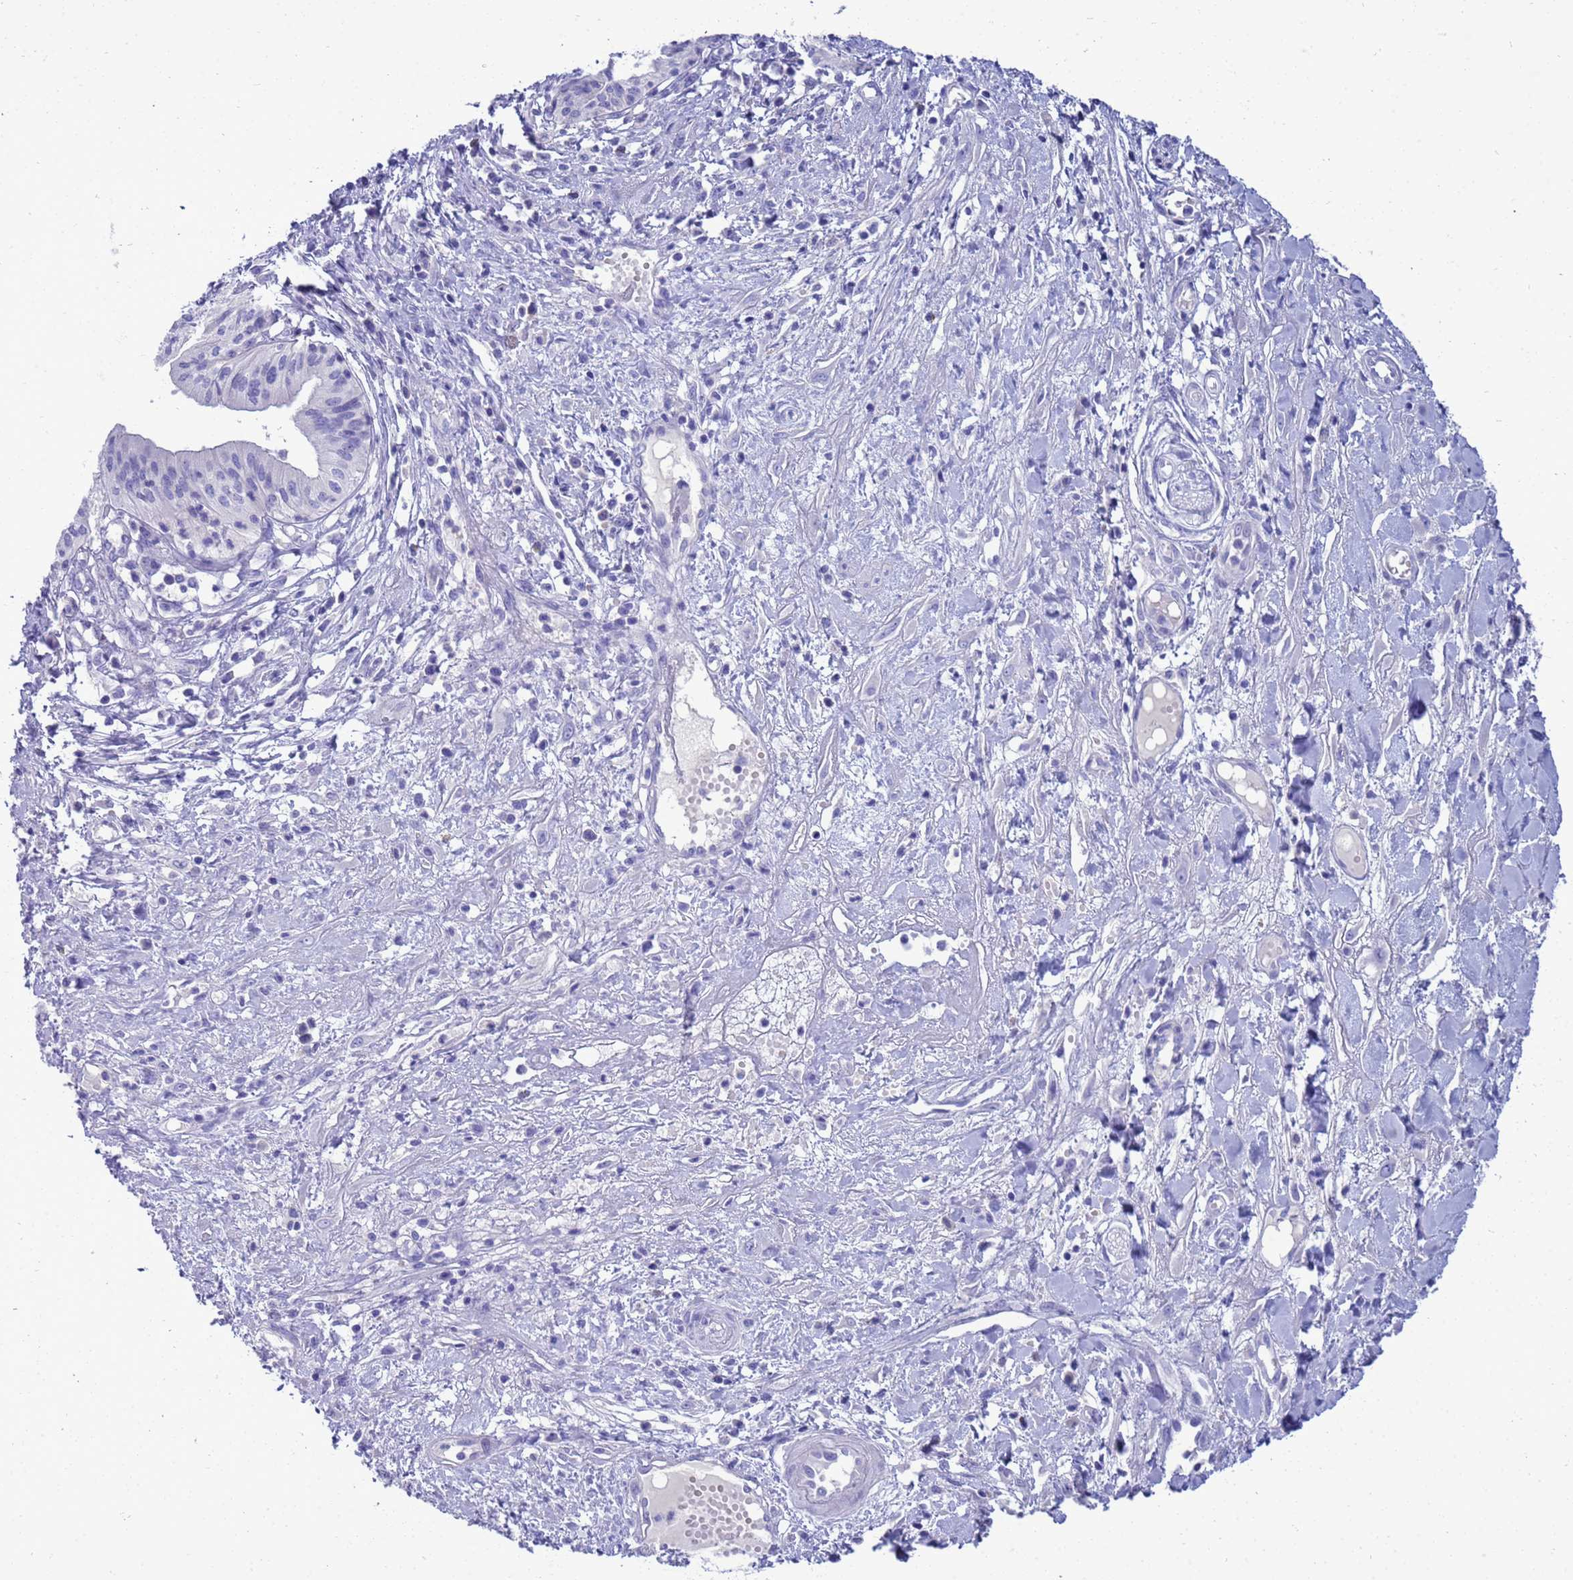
{"staining": {"intensity": "negative", "quantity": "none", "location": "none"}, "tissue": "pancreatic cancer", "cell_type": "Tumor cells", "image_type": "cancer", "snomed": [{"axis": "morphology", "description": "Adenocarcinoma, NOS"}, {"axis": "topography", "description": "Pancreas"}], "caption": "Photomicrograph shows no protein expression in tumor cells of adenocarcinoma (pancreatic) tissue.", "gene": "SYCN", "patient": {"sex": "female", "age": 50}}